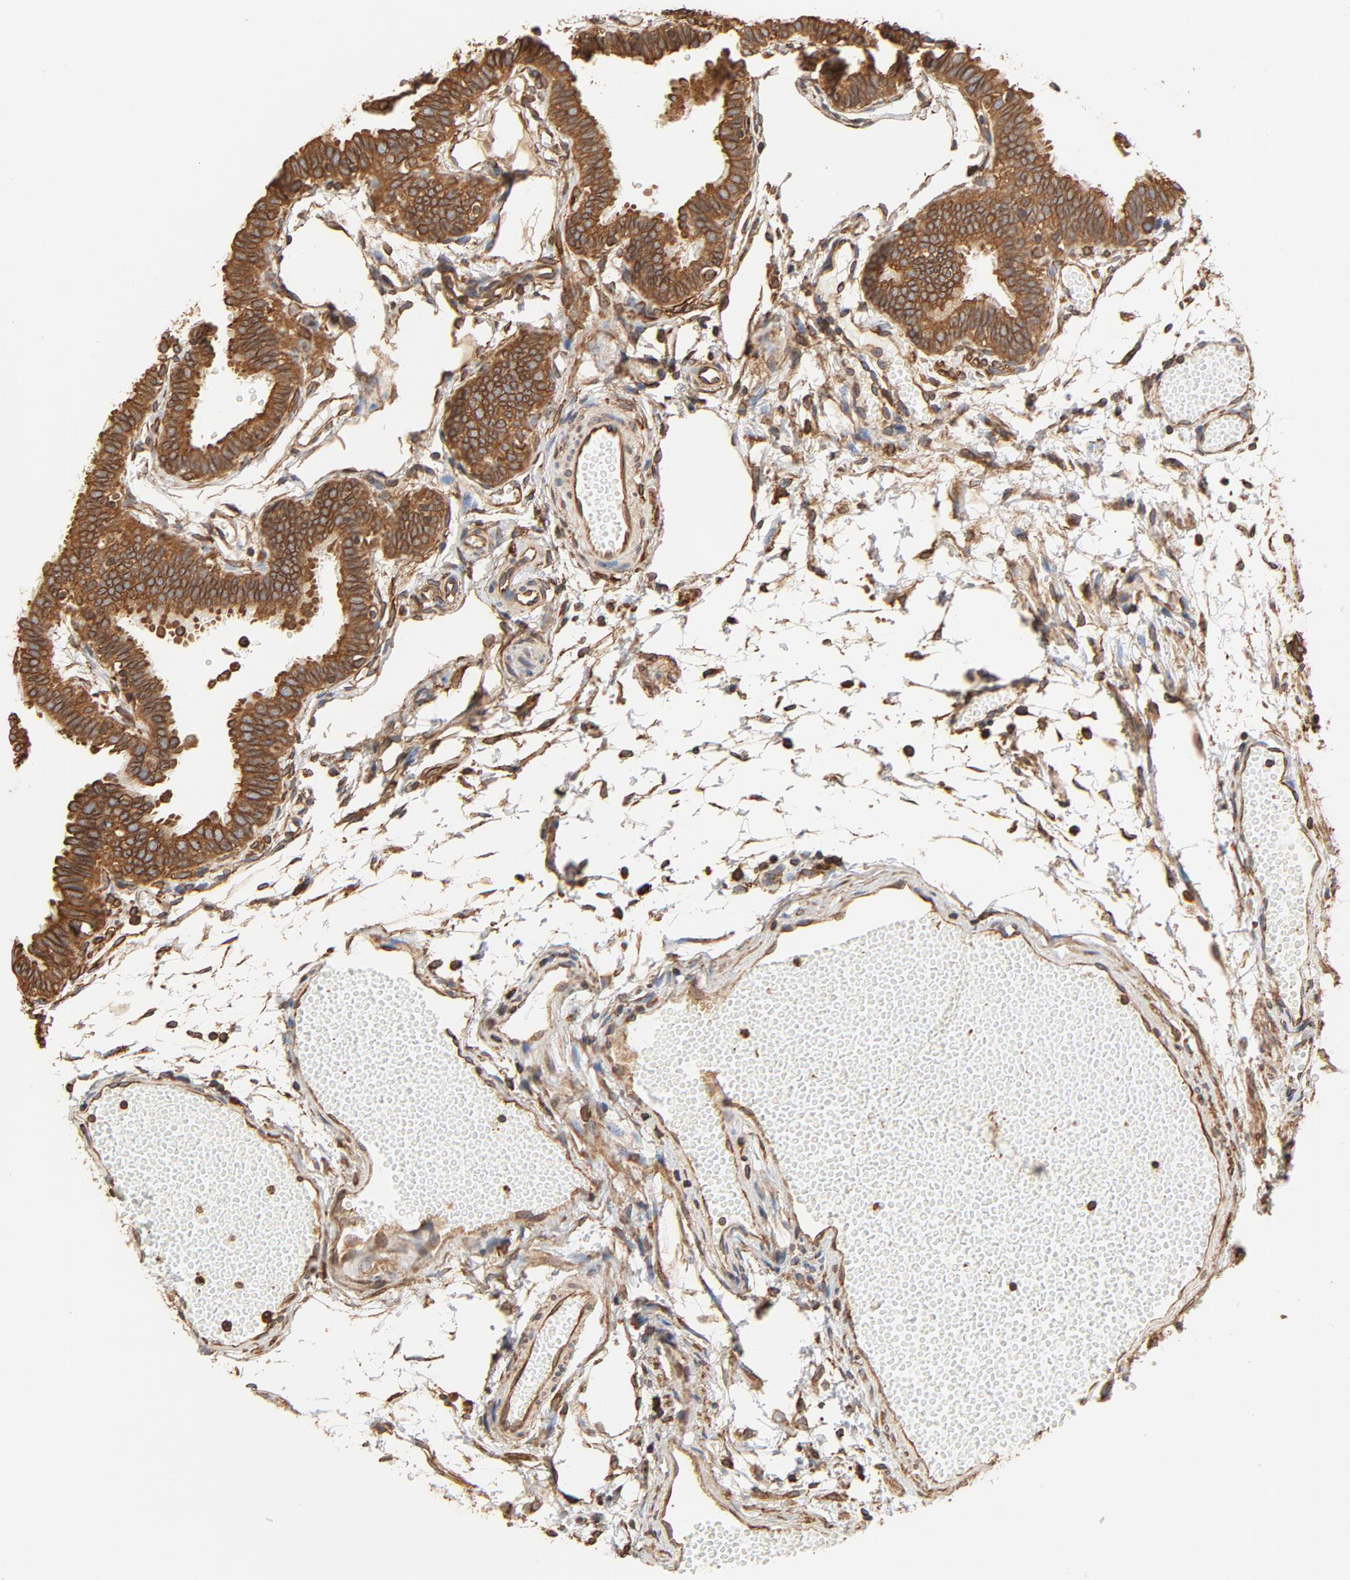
{"staining": {"intensity": "strong", "quantity": ">75%", "location": "cytoplasmic/membranous"}, "tissue": "fallopian tube", "cell_type": "Glandular cells", "image_type": "normal", "snomed": [{"axis": "morphology", "description": "Normal tissue, NOS"}, {"axis": "topography", "description": "Fallopian tube"}], "caption": "Protein analysis of normal fallopian tube exhibits strong cytoplasmic/membranous positivity in about >75% of glandular cells. (DAB (3,3'-diaminobenzidine) IHC, brown staining for protein, blue staining for nuclei).", "gene": "BCAP31", "patient": {"sex": "female", "age": 29}}